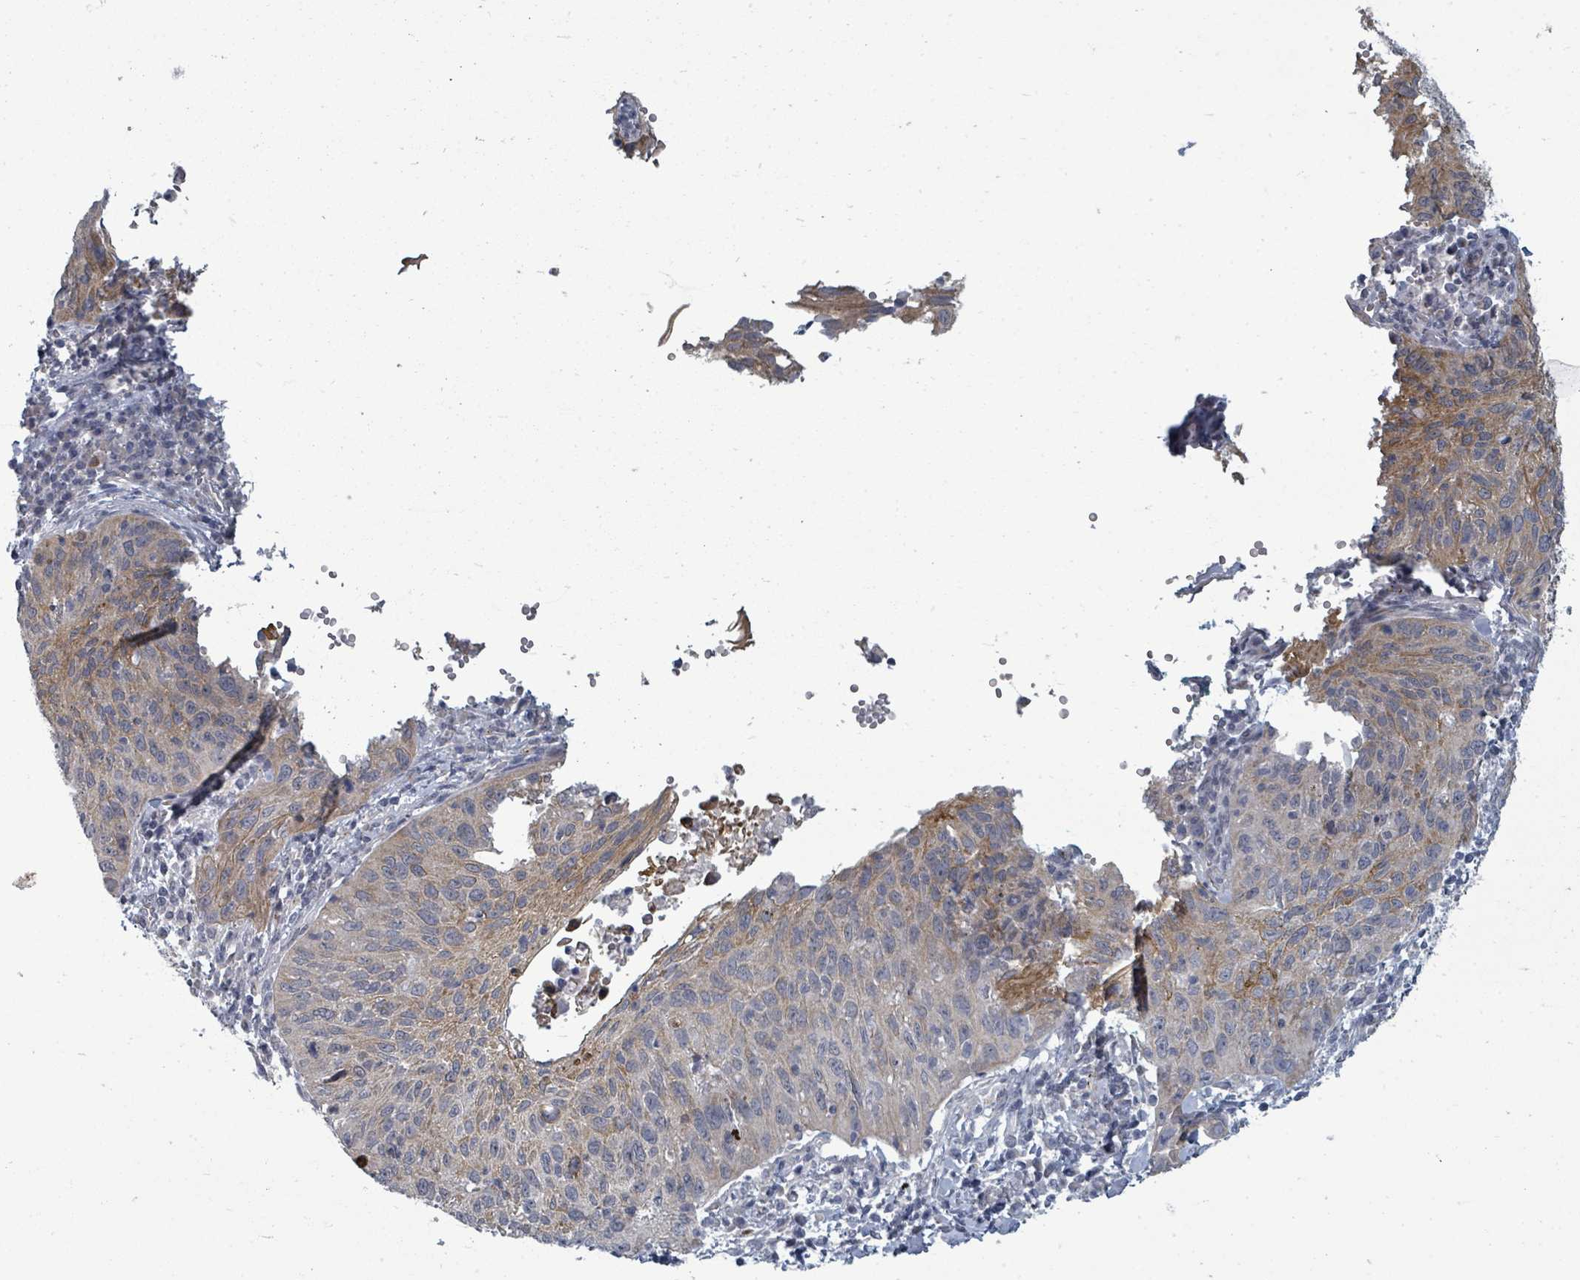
{"staining": {"intensity": "moderate", "quantity": "25%-75%", "location": "cytoplasmic/membranous"}, "tissue": "cervical cancer", "cell_type": "Tumor cells", "image_type": "cancer", "snomed": [{"axis": "morphology", "description": "Squamous cell carcinoma, NOS"}, {"axis": "topography", "description": "Cervix"}], "caption": "IHC photomicrograph of human cervical cancer (squamous cell carcinoma) stained for a protein (brown), which reveals medium levels of moderate cytoplasmic/membranous staining in about 25%-75% of tumor cells.", "gene": "PTPN20", "patient": {"sex": "female", "age": 30}}